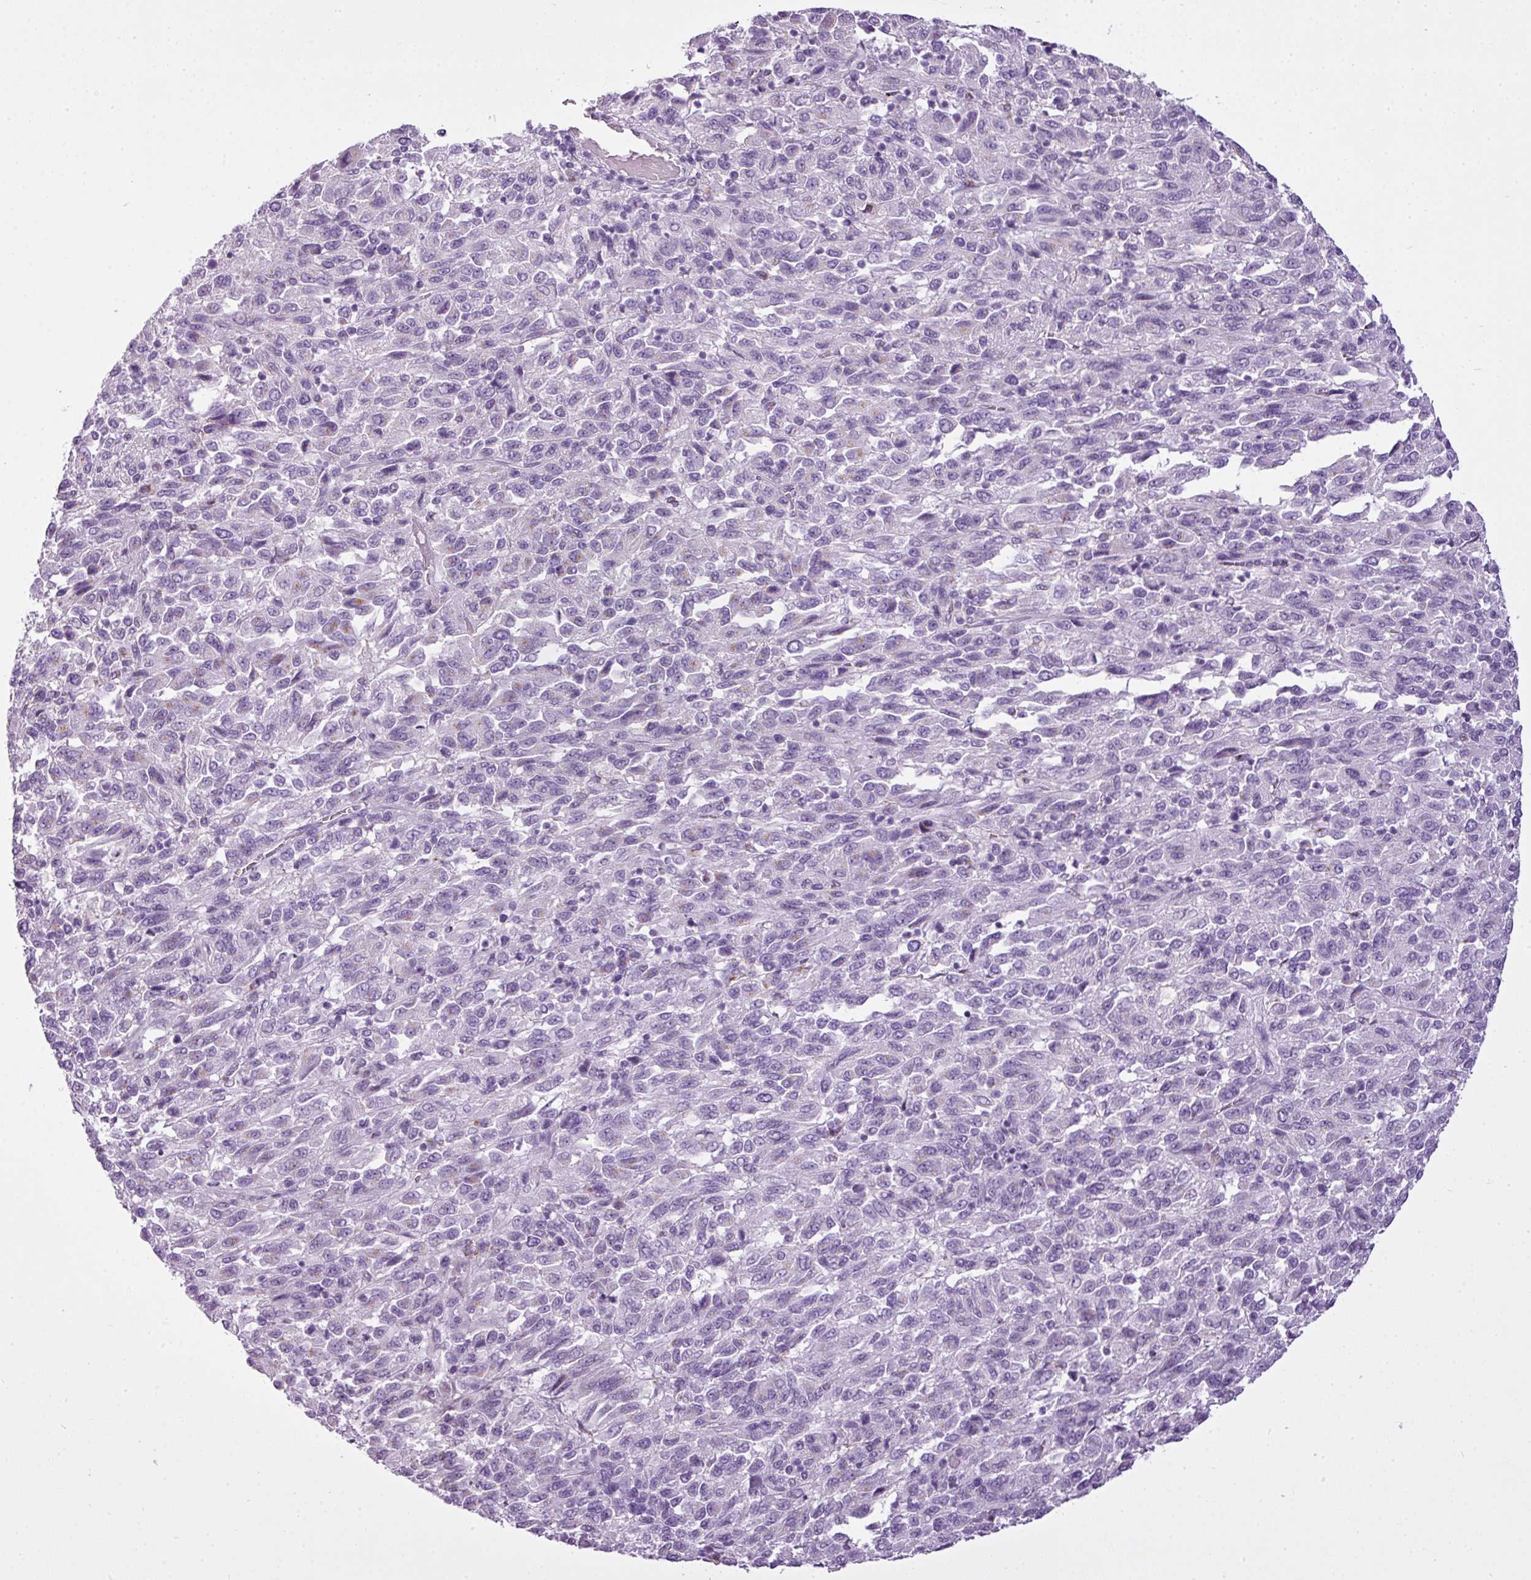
{"staining": {"intensity": "negative", "quantity": "none", "location": "none"}, "tissue": "melanoma", "cell_type": "Tumor cells", "image_type": "cancer", "snomed": [{"axis": "morphology", "description": "Malignant melanoma, Metastatic site"}, {"axis": "topography", "description": "Lung"}], "caption": "Tumor cells are negative for brown protein staining in melanoma.", "gene": "FAM43A", "patient": {"sex": "male", "age": 64}}